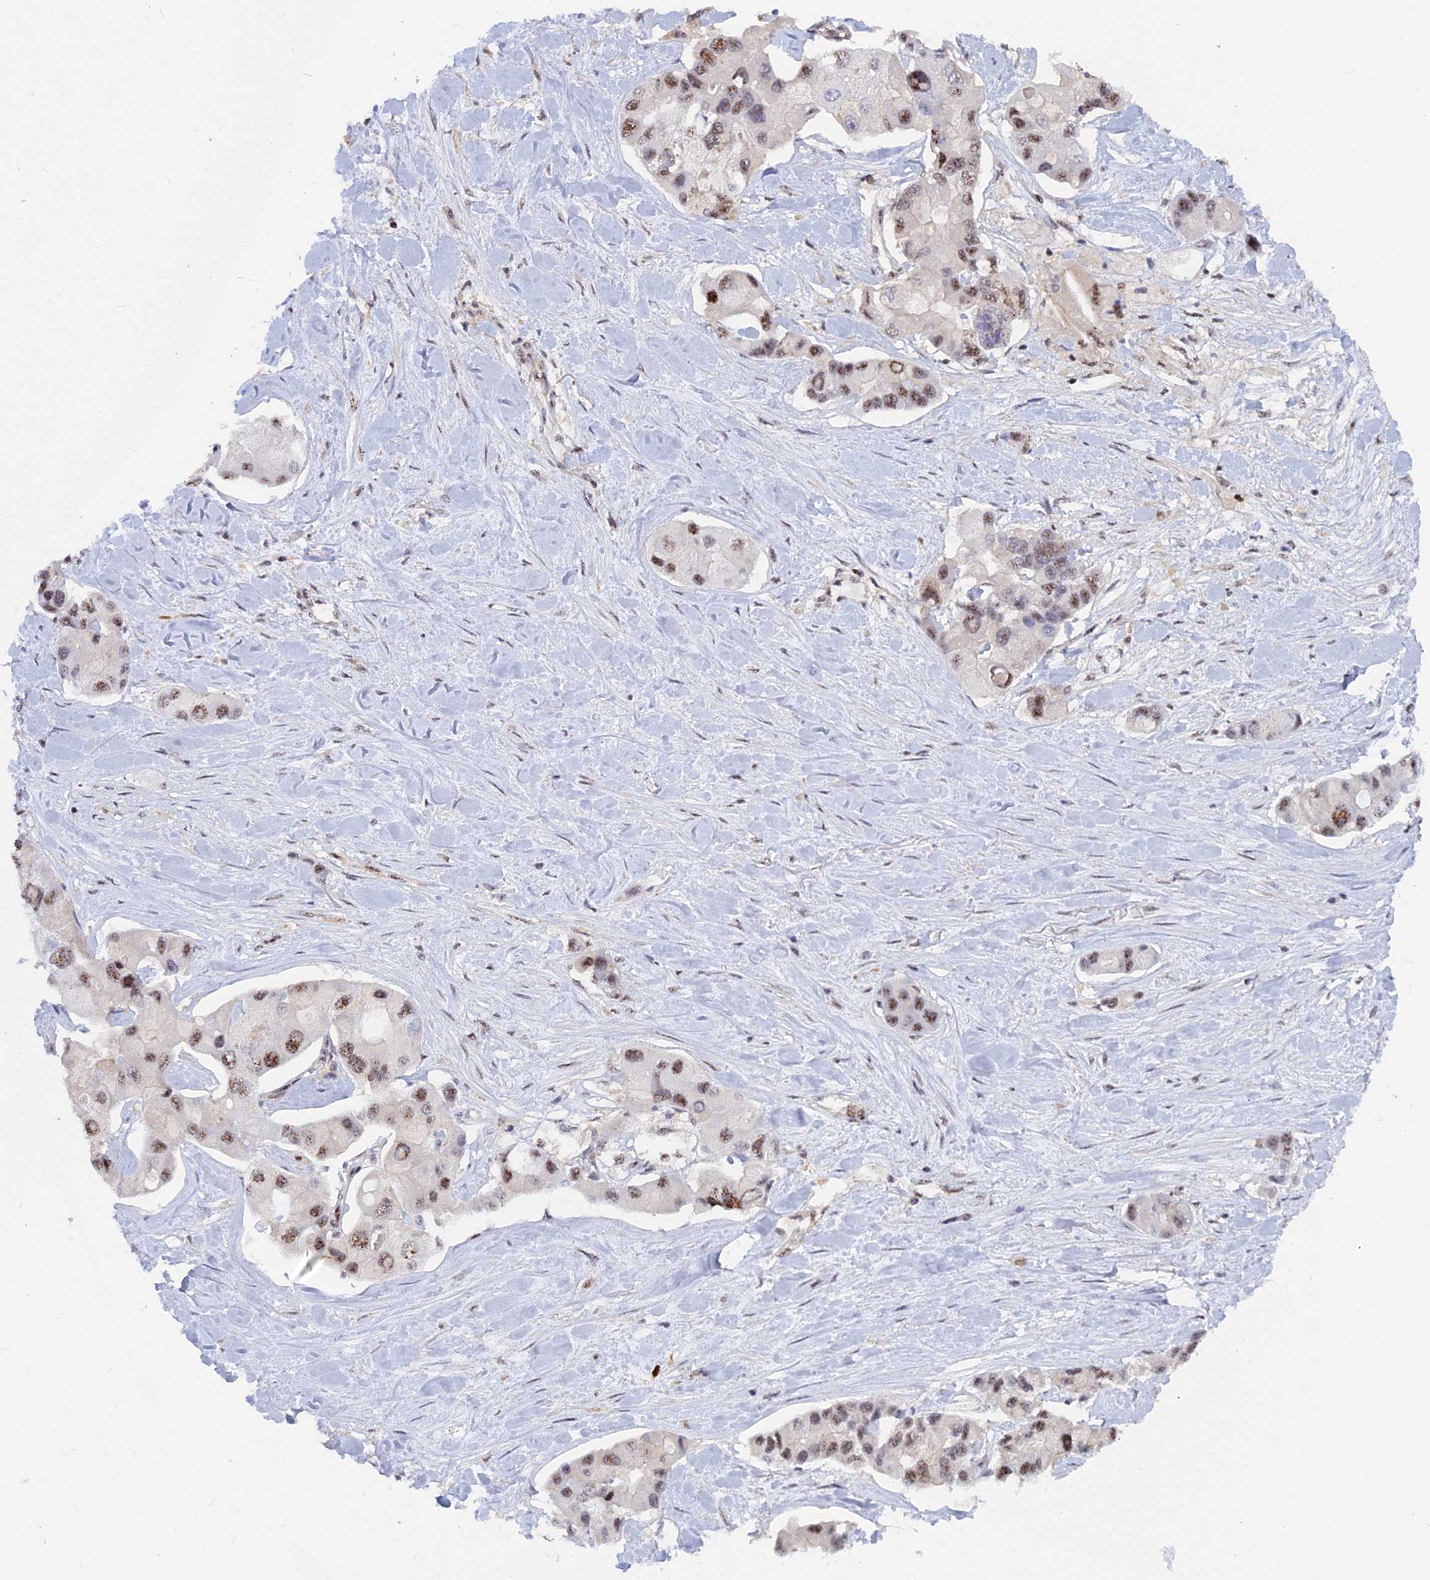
{"staining": {"intensity": "moderate", "quantity": ">75%", "location": "nuclear"}, "tissue": "lung cancer", "cell_type": "Tumor cells", "image_type": "cancer", "snomed": [{"axis": "morphology", "description": "Adenocarcinoma, NOS"}, {"axis": "topography", "description": "Lung"}], "caption": "The micrograph reveals staining of lung cancer (adenocarcinoma), revealing moderate nuclear protein expression (brown color) within tumor cells. The staining was performed using DAB to visualize the protein expression in brown, while the nuclei were stained in blue with hematoxylin (Magnification: 20x).", "gene": "TAB1", "patient": {"sex": "female", "age": 54}}